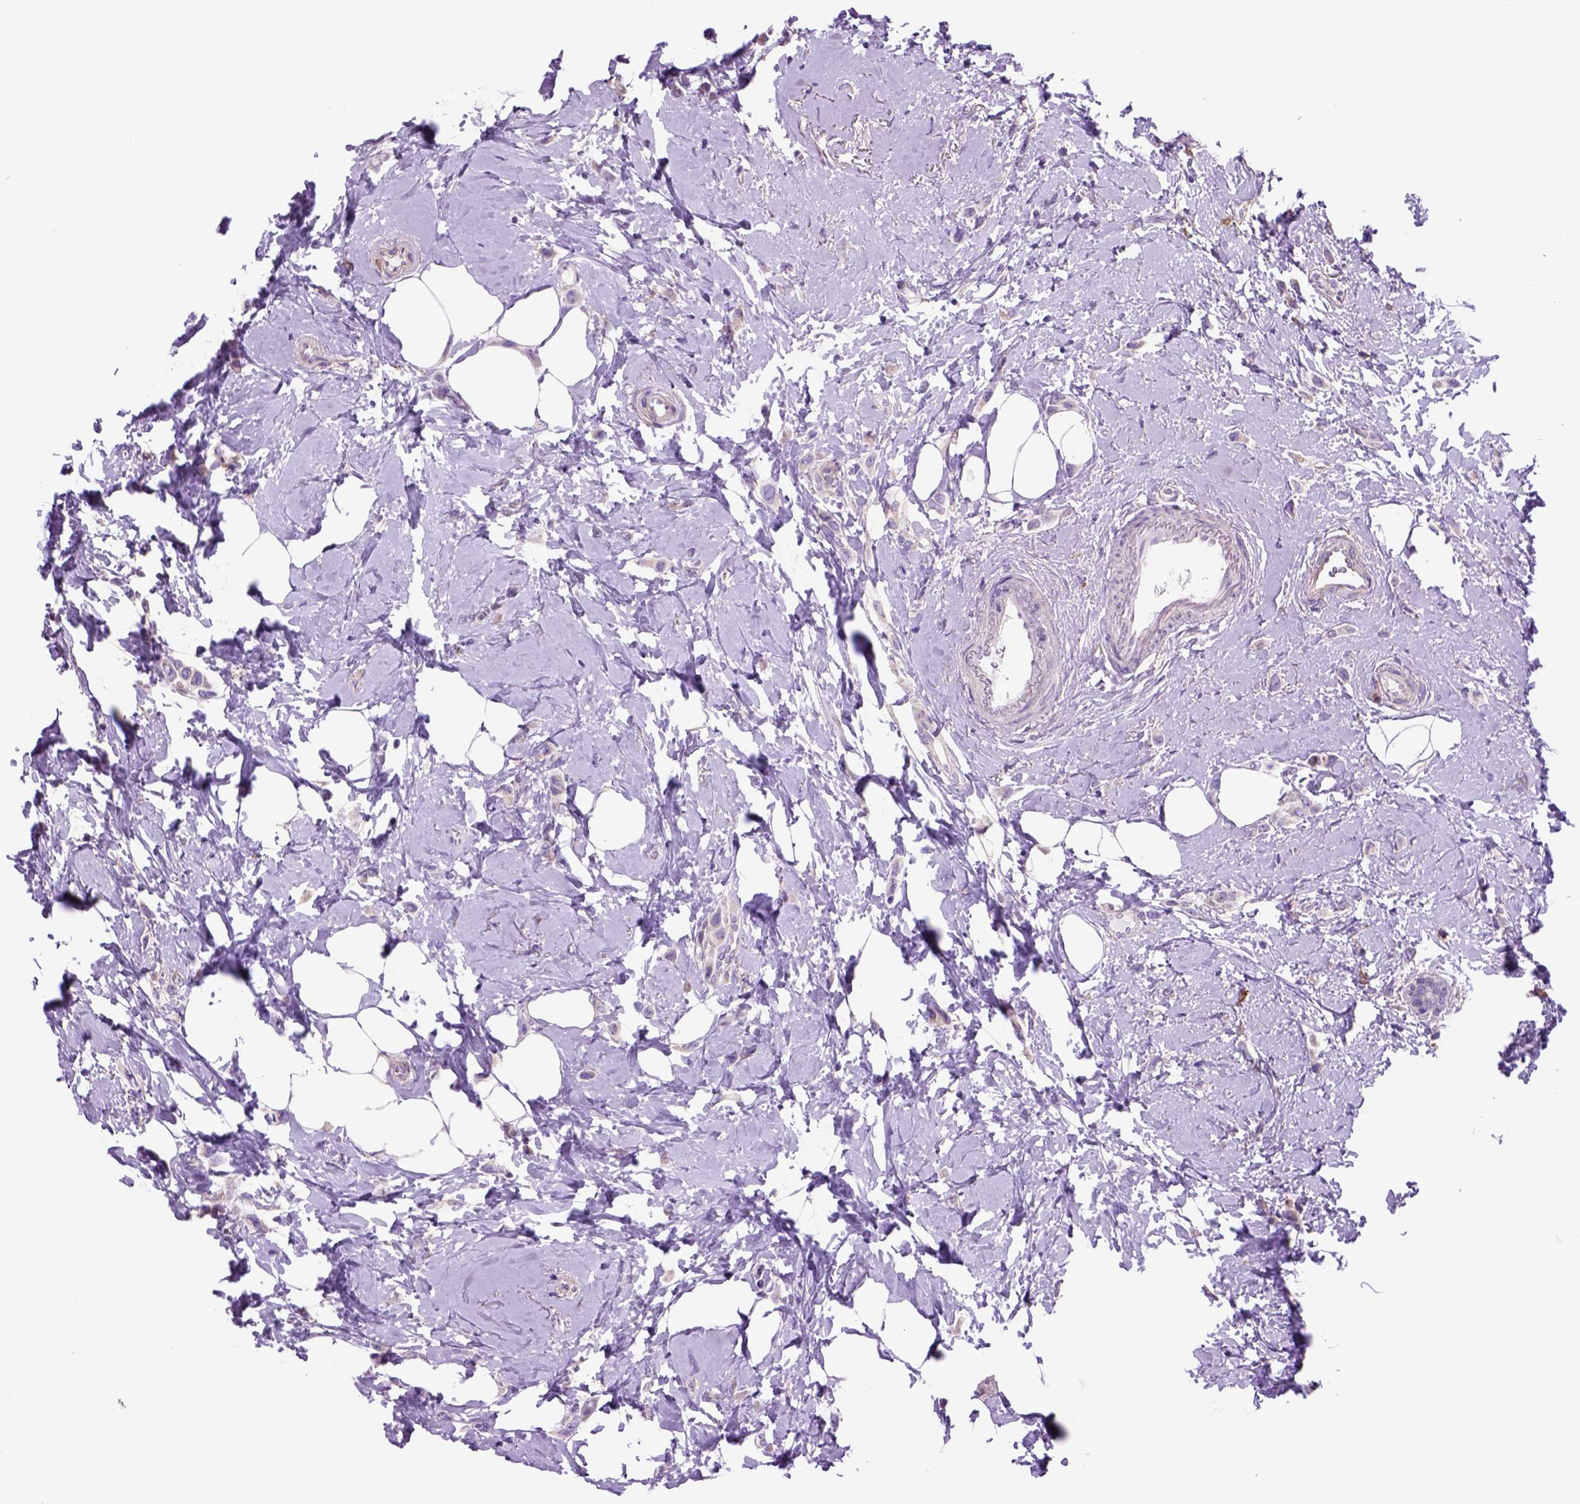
{"staining": {"intensity": "negative", "quantity": "none", "location": "none"}, "tissue": "breast cancer", "cell_type": "Tumor cells", "image_type": "cancer", "snomed": [{"axis": "morphology", "description": "Lobular carcinoma"}, {"axis": "topography", "description": "Breast"}], "caption": "Immunohistochemistry histopathology image of neoplastic tissue: human breast cancer stained with DAB (3,3'-diaminobenzidine) shows no significant protein staining in tumor cells.", "gene": "PIAS3", "patient": {"sex": "female", "age": 66}}